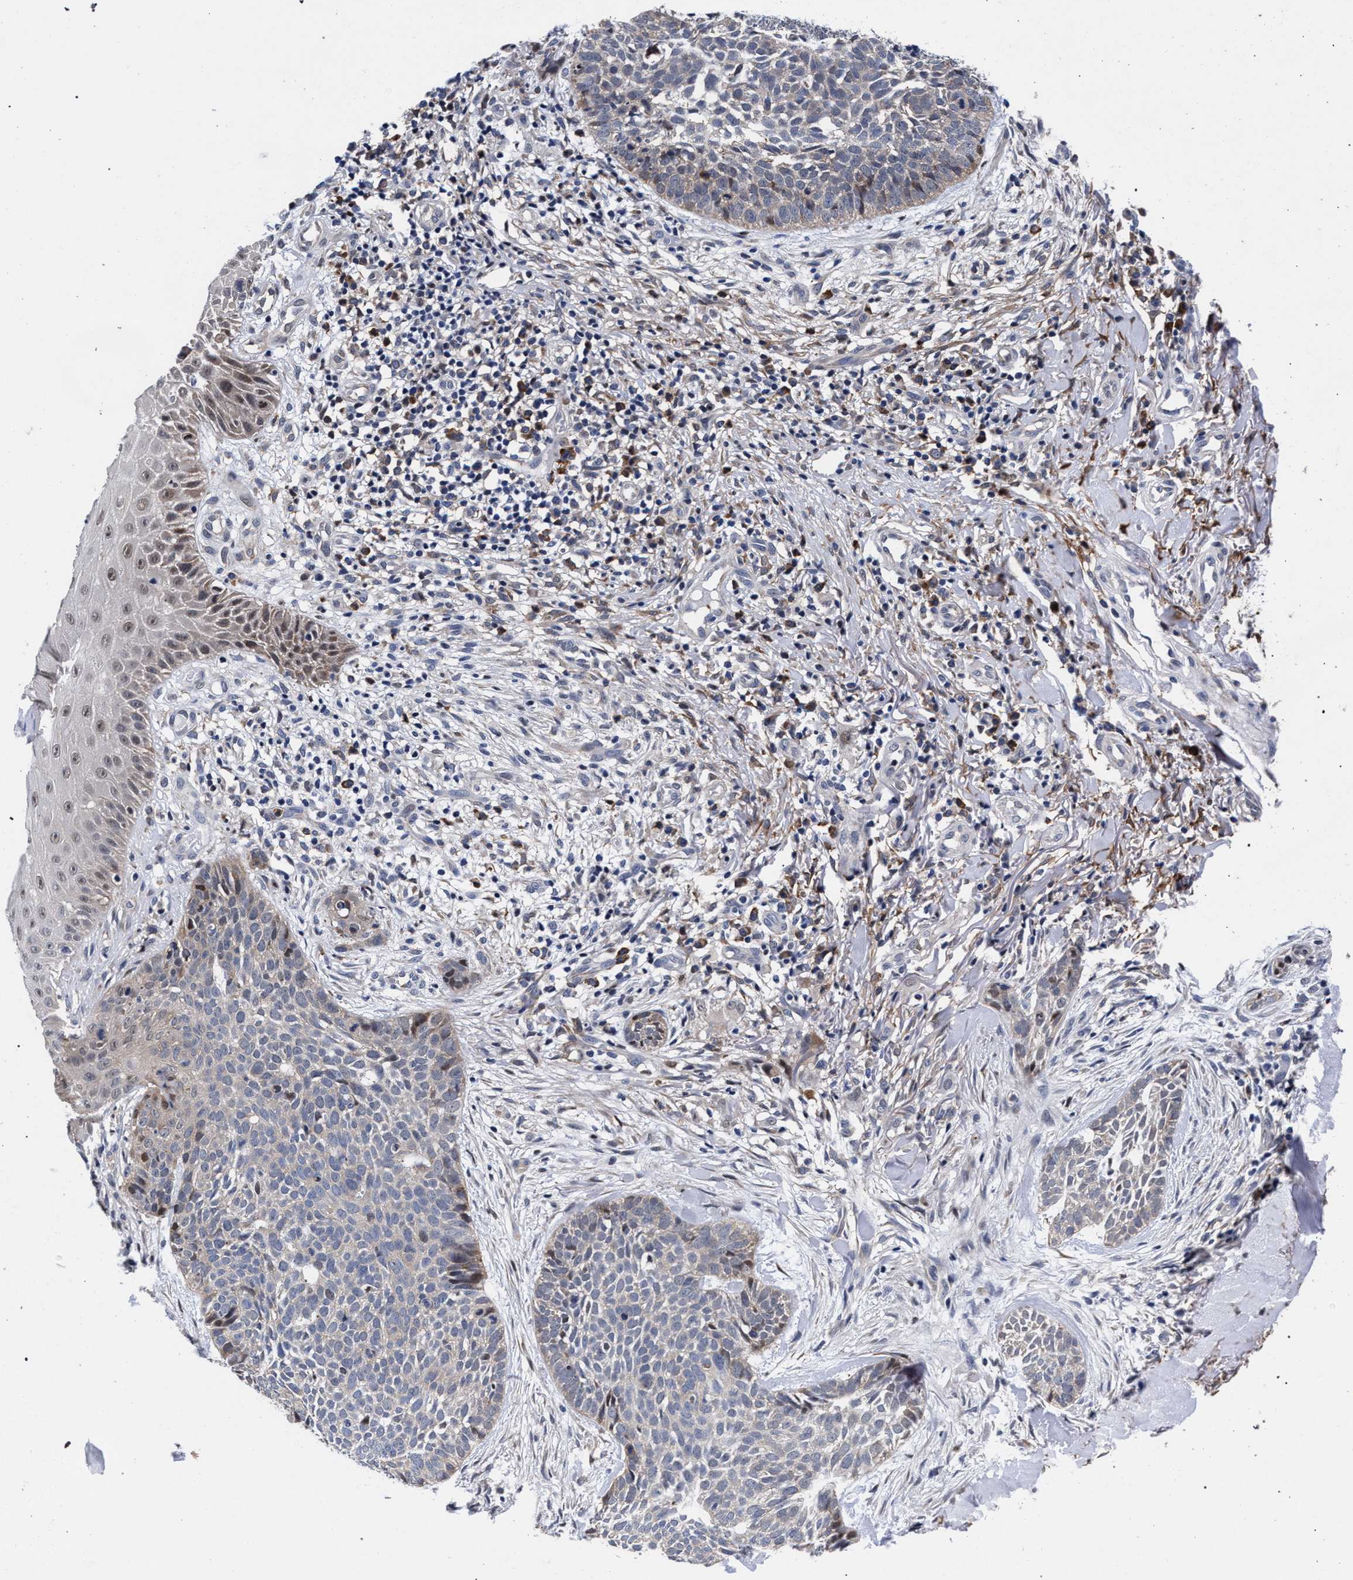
{"staining": {"intensity": "weak", "quantity": "<25%", "location": "cytoplasmic/membranous,nuclear"}, "tissue": "skin cancer", "cell_type": "Tumor cells", "image_type": "cancer", "snomed": [{"axis": "morphology", "description": "Normal tissue, NOS"}, {"axis": "morphology", "description": "Basal cell carcinoma"}, {"axis": "topography", "description": "Skin"}], "caption": "Immunohistochemical staining of skin cancer shows no significant expression in tumor cells.", "gene": "ZNF462", "patient": {"sex": "male", "age": 67}}